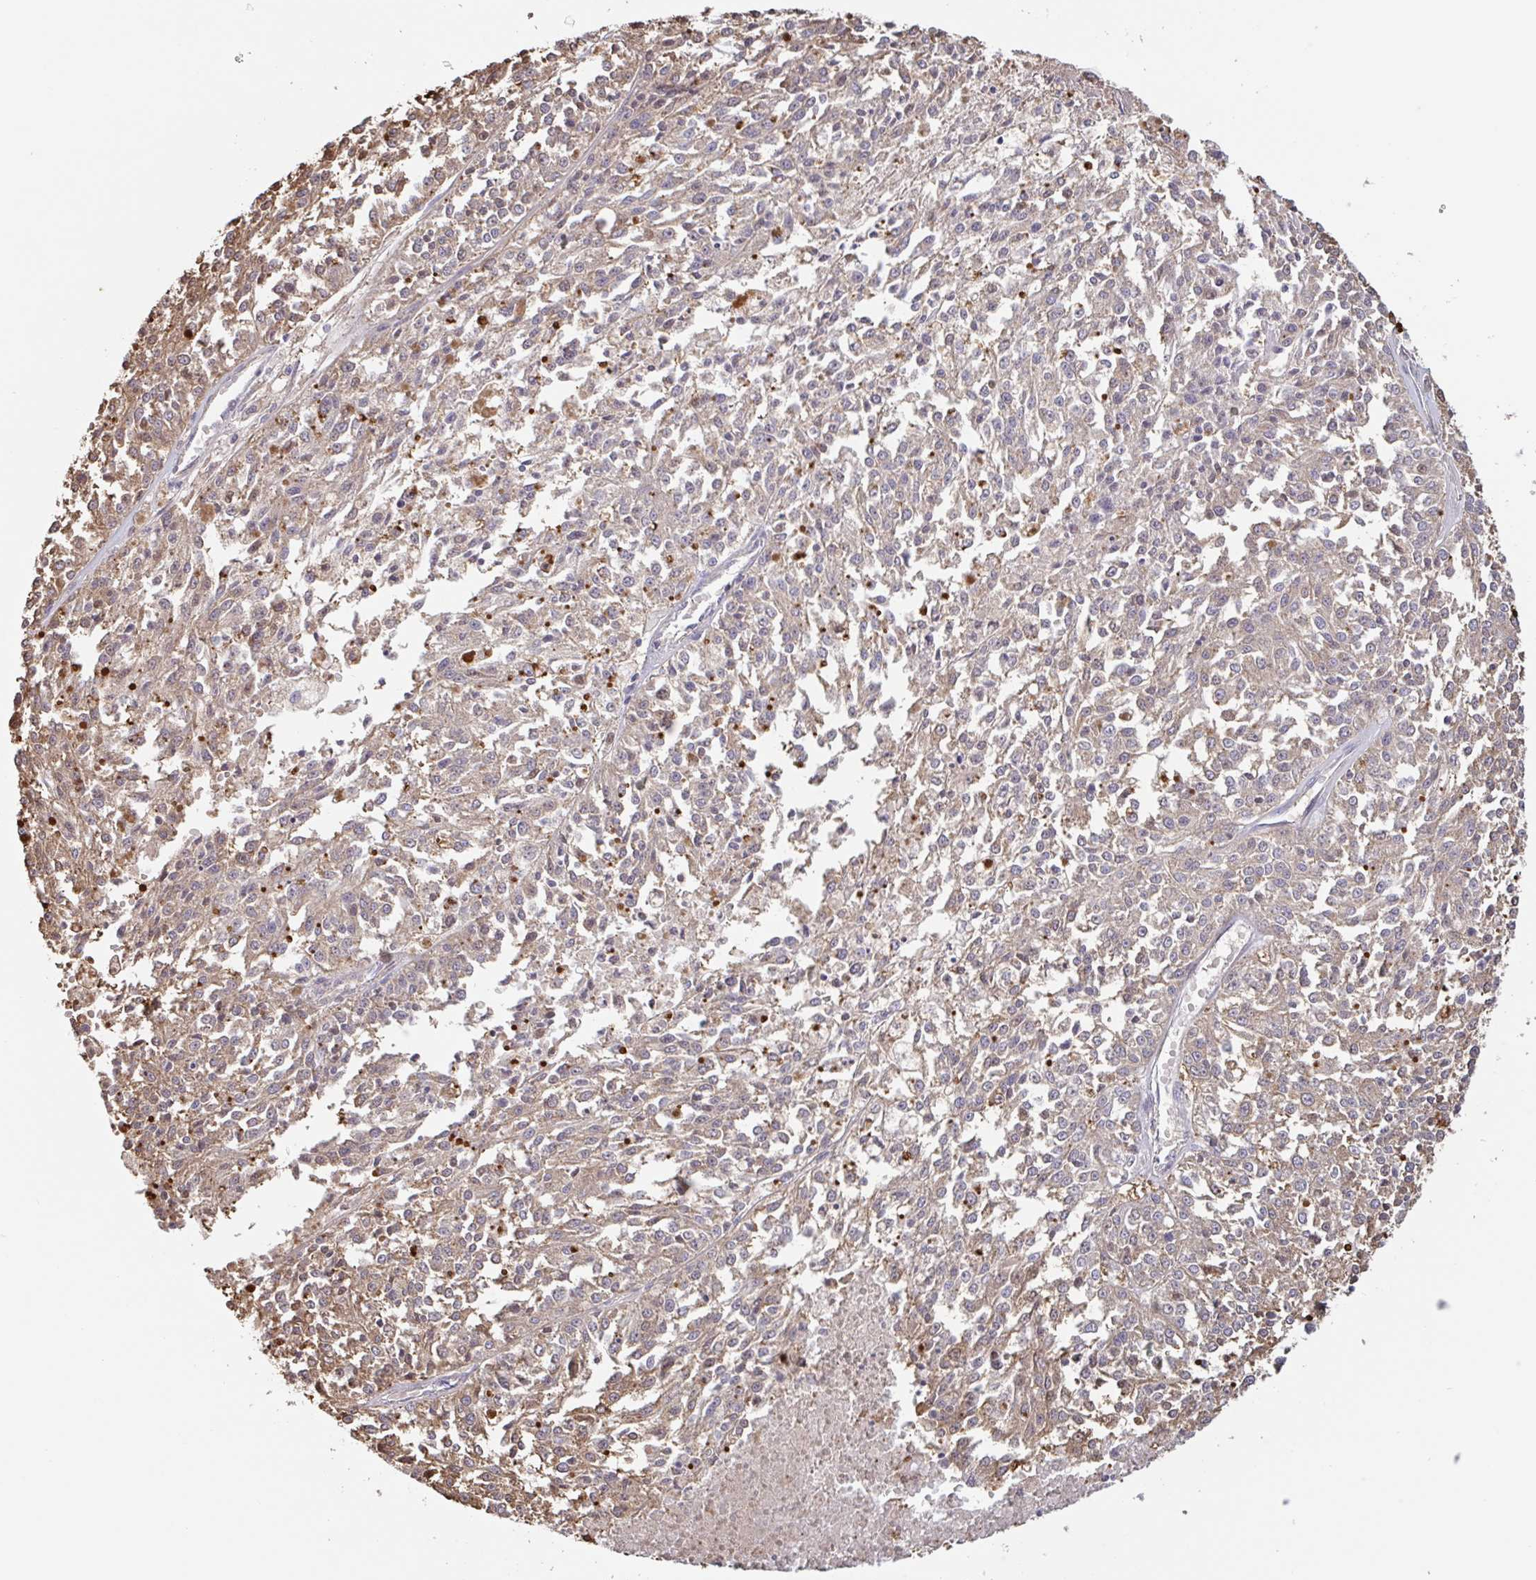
{"staining": {"intensity": "weak", "quantity": ">75%", "location": "cytoplasmic/membranous,nuclear"}, "tissue": "melanoma", "cell_type": "Tumor cells", "image_type": "cancer", "snomed": [{"axis": "morphology", "description": "Malignant melanoma, NOS"}, {"axis": "topography", "description": "Skin"}], "caption": "Weak cytoplasmic/membranous and nuclear protein expression is seen in about >75% of tumor cells in melanoma. The protein of interest is shown in brown color, while the nuclei are stained blue.", "gene": "OTOP2", "patient": {"sex": "female", "age": 64}}